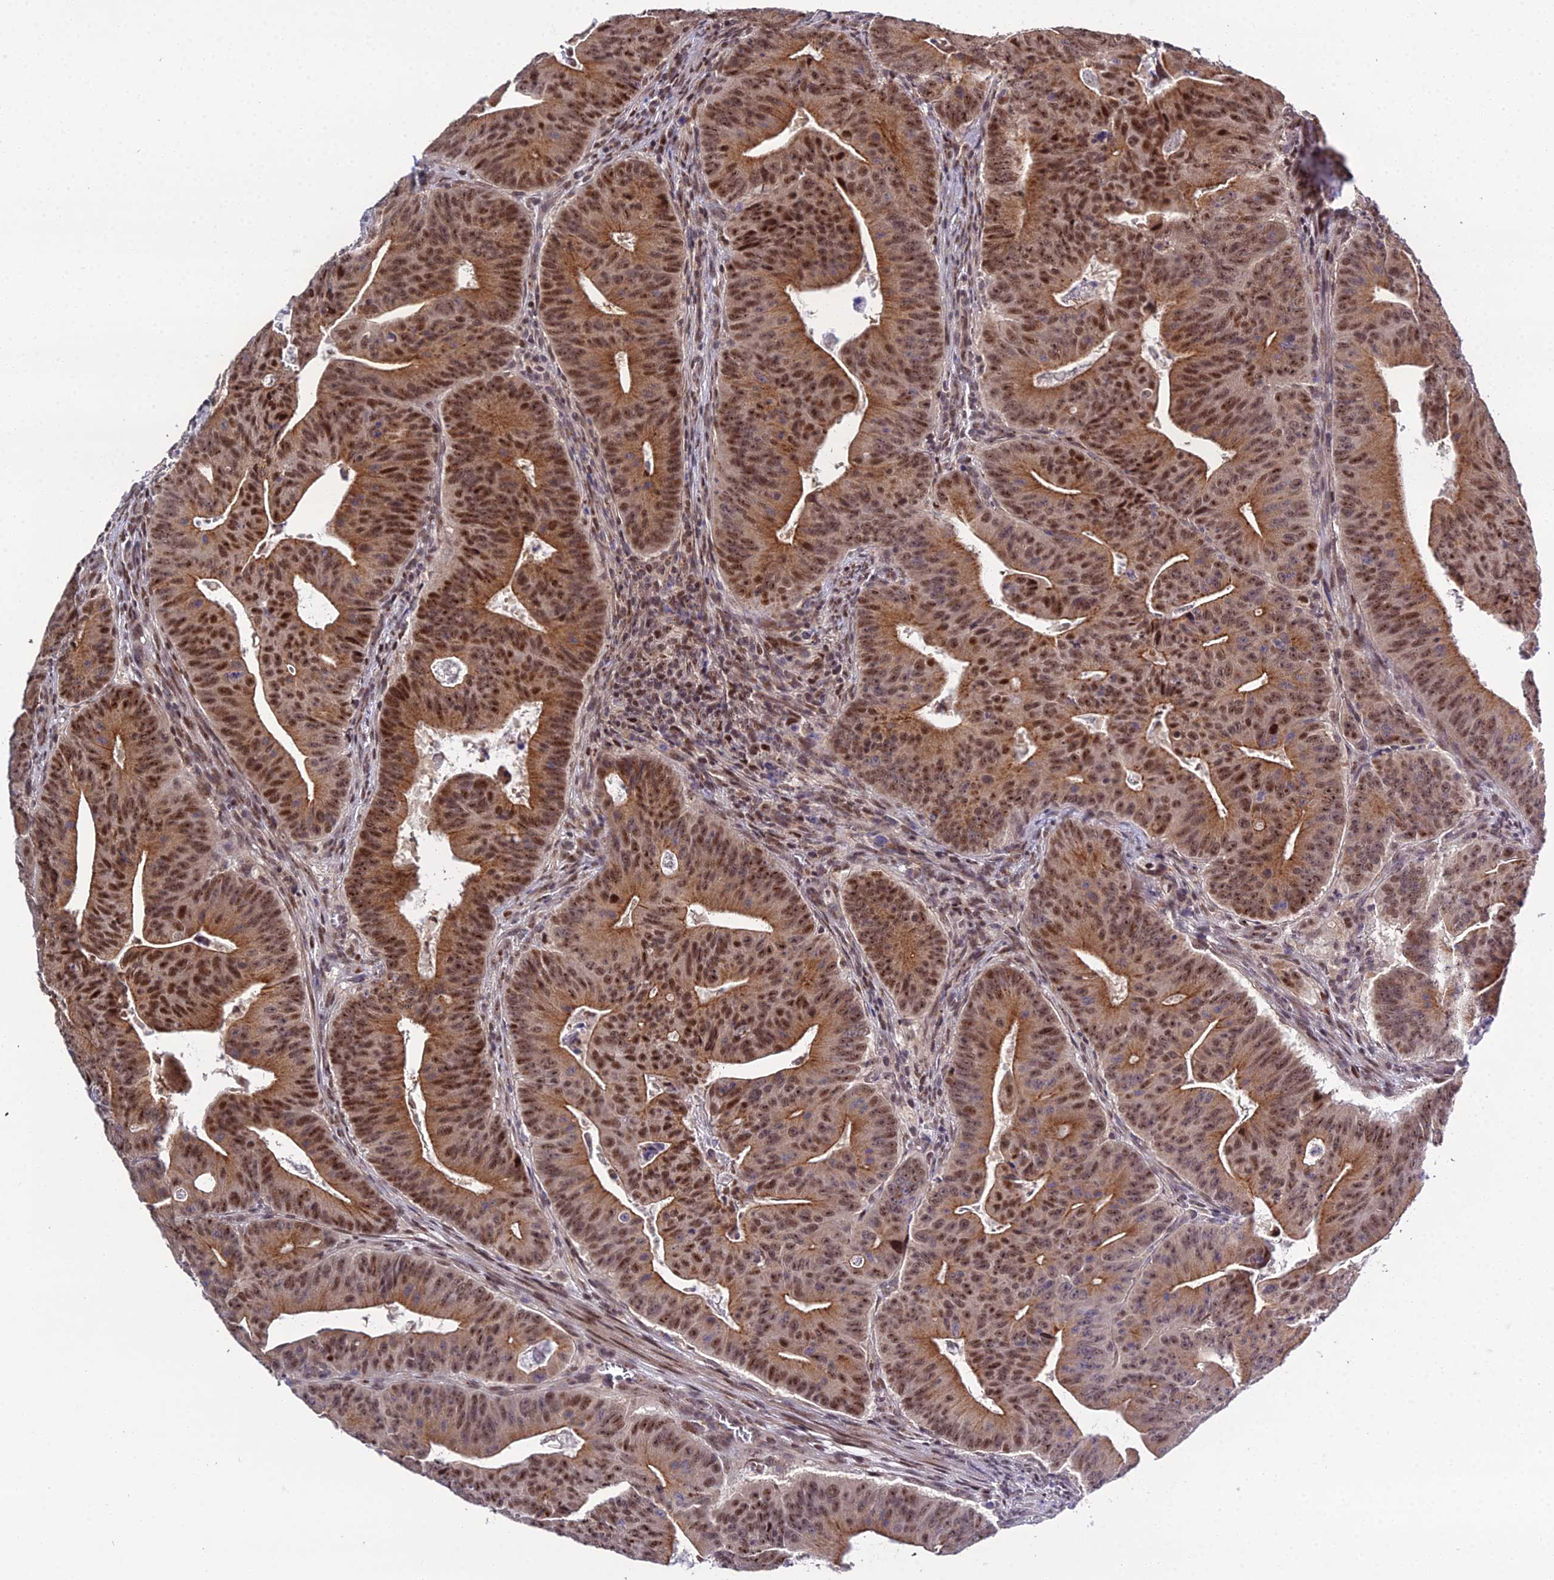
{"staining": {"intensity": "moderate", "quantity": ">75%", "location": "cytoplasmic/membranous,nuclear"}, "tissue": "colorectal cancer", "cell_type": "Tumor cells", "image_type": "cancer", "snomed": [{"axis": "morphology", "description": "Adenocarcinoma, NOS"}, {"axis": "topography", "description": "Rectum"}], "caption": "Immunohistochemistry (IHC) histopathology image of neoplastic tissue: human adenocarcinoma (colorectal) stained using IHC displays medium levels of moderate protein expression localized specifically in the cytoplasmic/membranous and nuclear of tumor cells, appearing as a cytoplasmic/membranous and nuclear brown color.", "gene": "ARL2", "patient": {"sex": "female", "age": 75}}